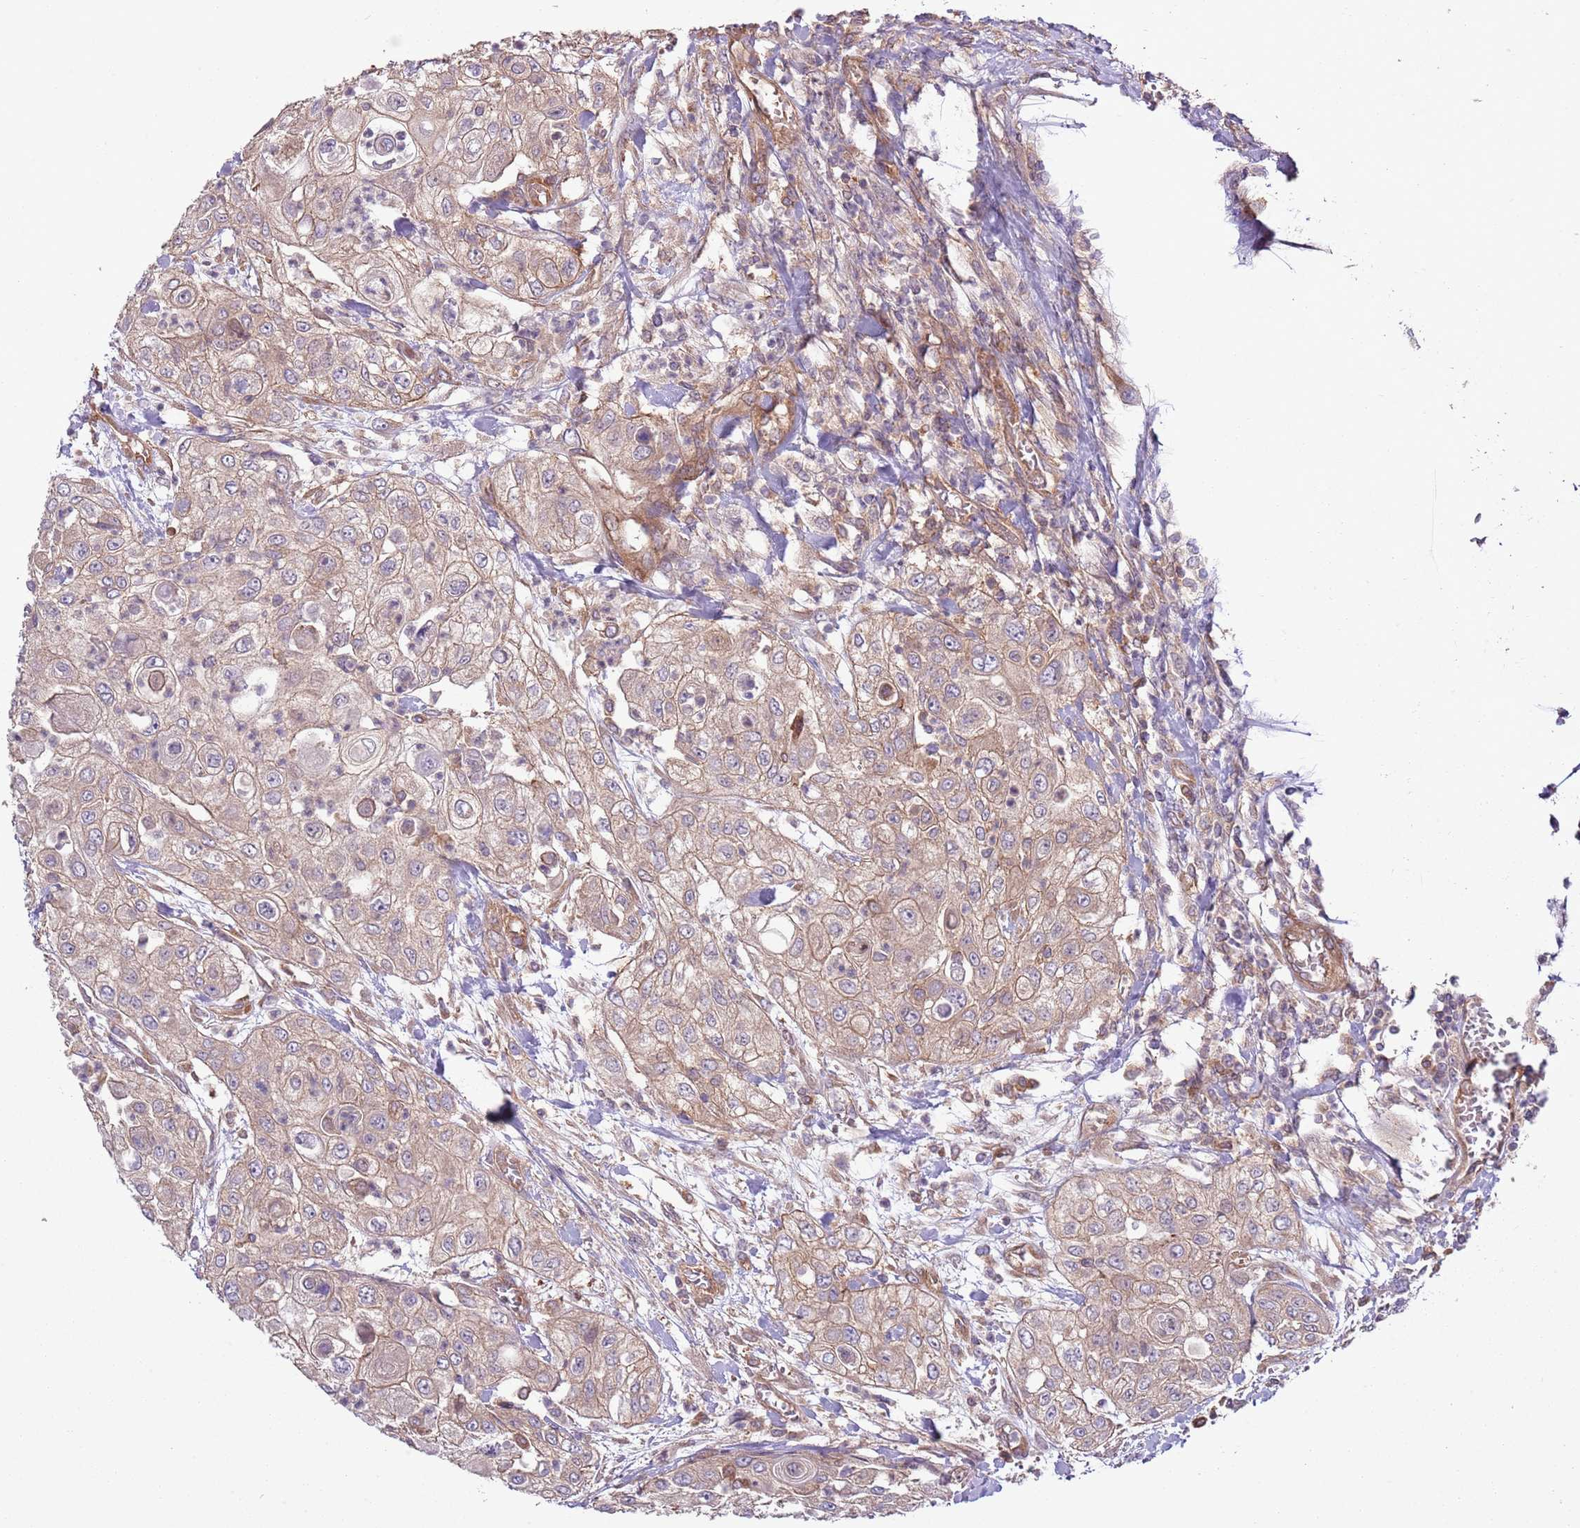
{"staining": {"intensity": "weak", "quantity": "25%-75%", "location": "cytoplasmic/membranous"}, "tissue": "urothelial cancer", "cell_type": "Tumor cells", "image_type": "cancer", "snomed": [{"axis": "morphology", "description": "Urothelial carcinoma, High grade"}, {"axis": "topography", "description": "Urinary bladder"}], "caption": "Urothelial cancer stained with a protein marker reveals weak staining in tumor cells.", "gene": "LPIN2", "patient": {"sex": "female", "age": 79}}